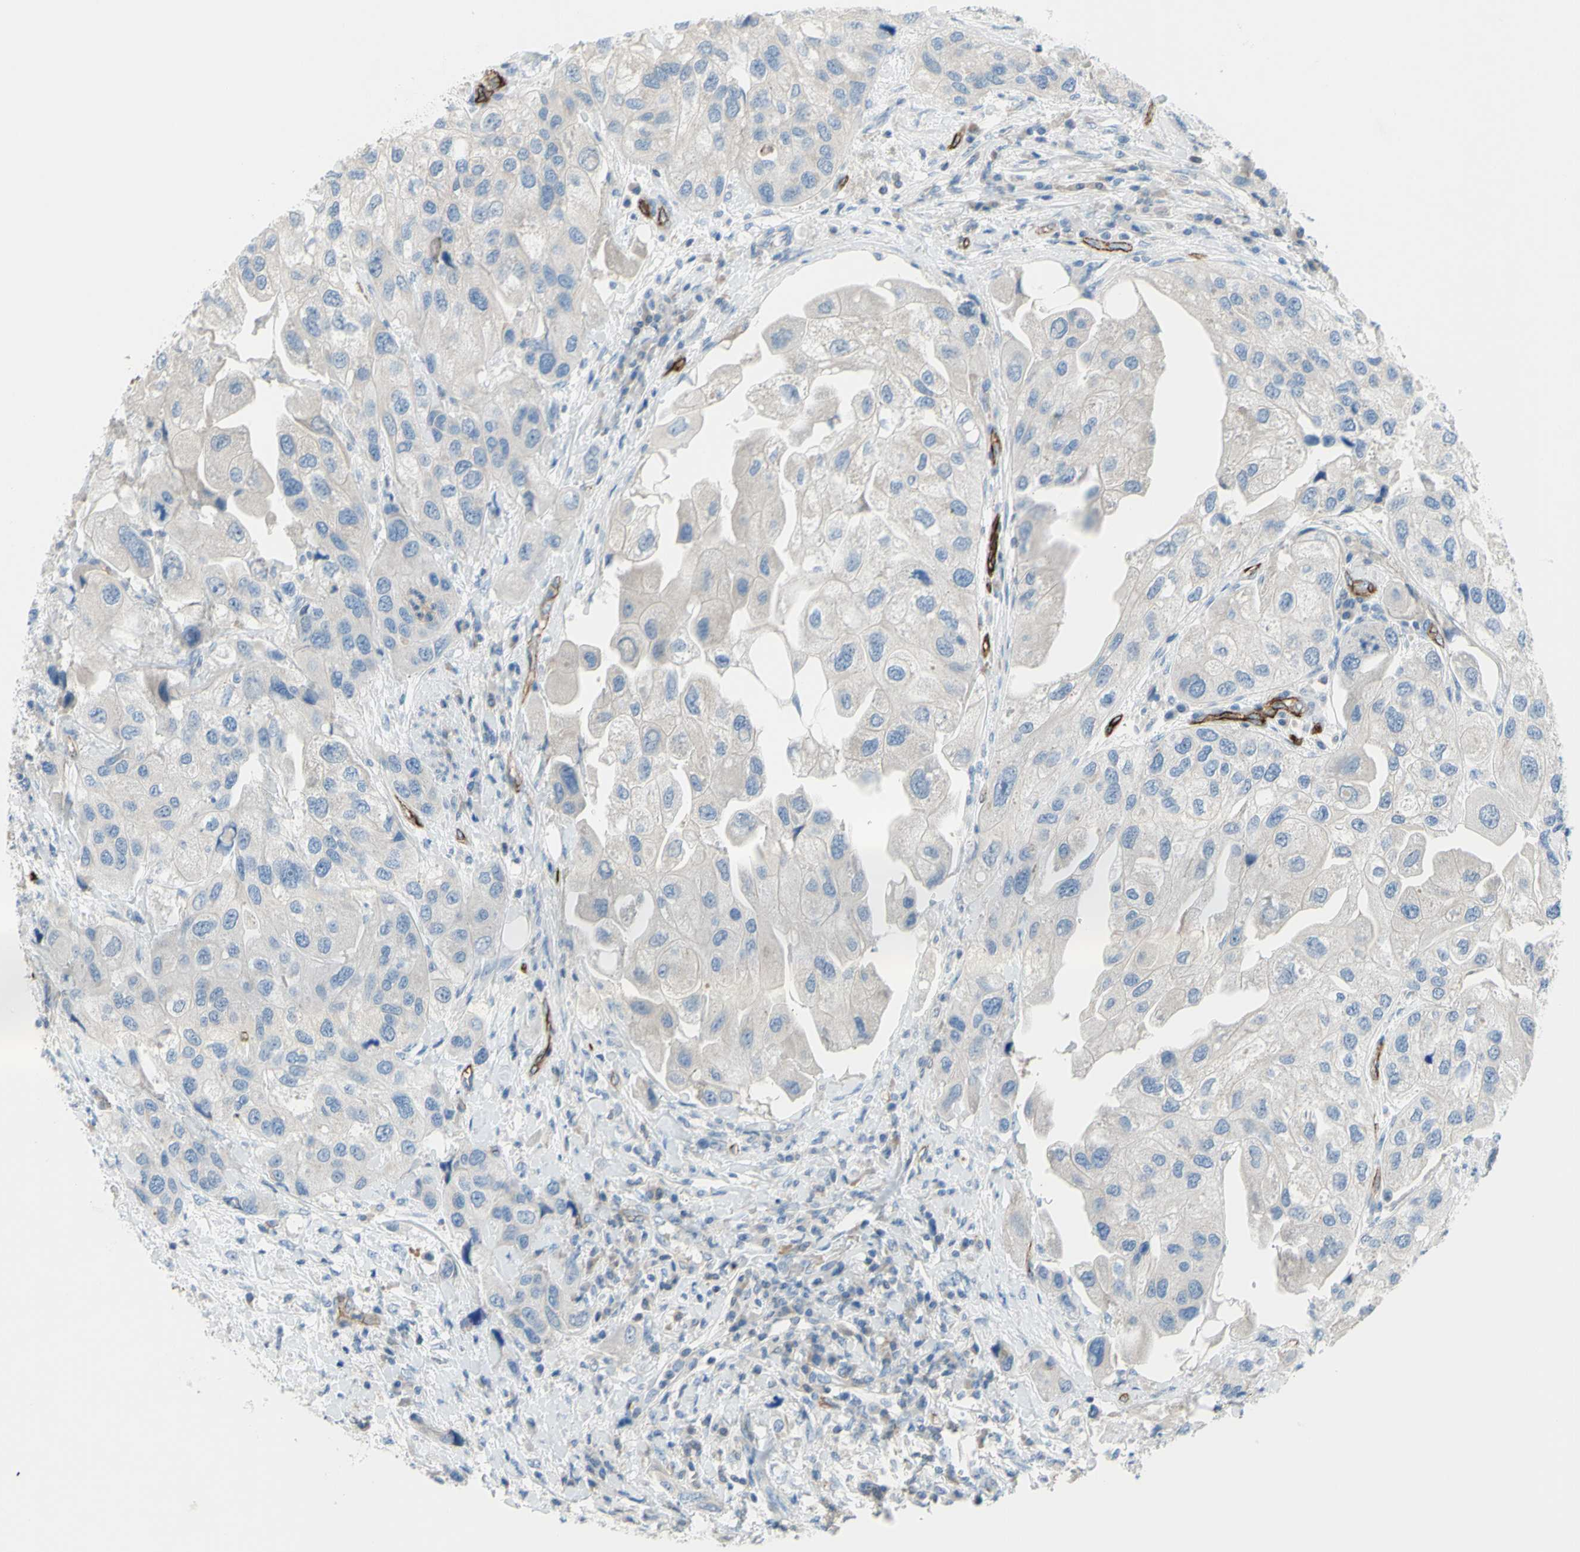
{"staining": {"intensity": "negative", "quantity": "none", "location": "none"}, "tissue": "urothelial cancer", "cell_type": "Tumor cells", "image_type": "cancer", "snomed": [{"axis": "morphology", "description": "Urothelial carcinoma, High grade"}, {"axis": "topography", "description": "Urinary bladder"}], "caption": "Immunohistochemical staining of urothelial carcinoma (high-grade) demonstrates no significant expression in tumor cells.", "gene": "PRRG2", "patient": {"sex": "female", "age": 64}}